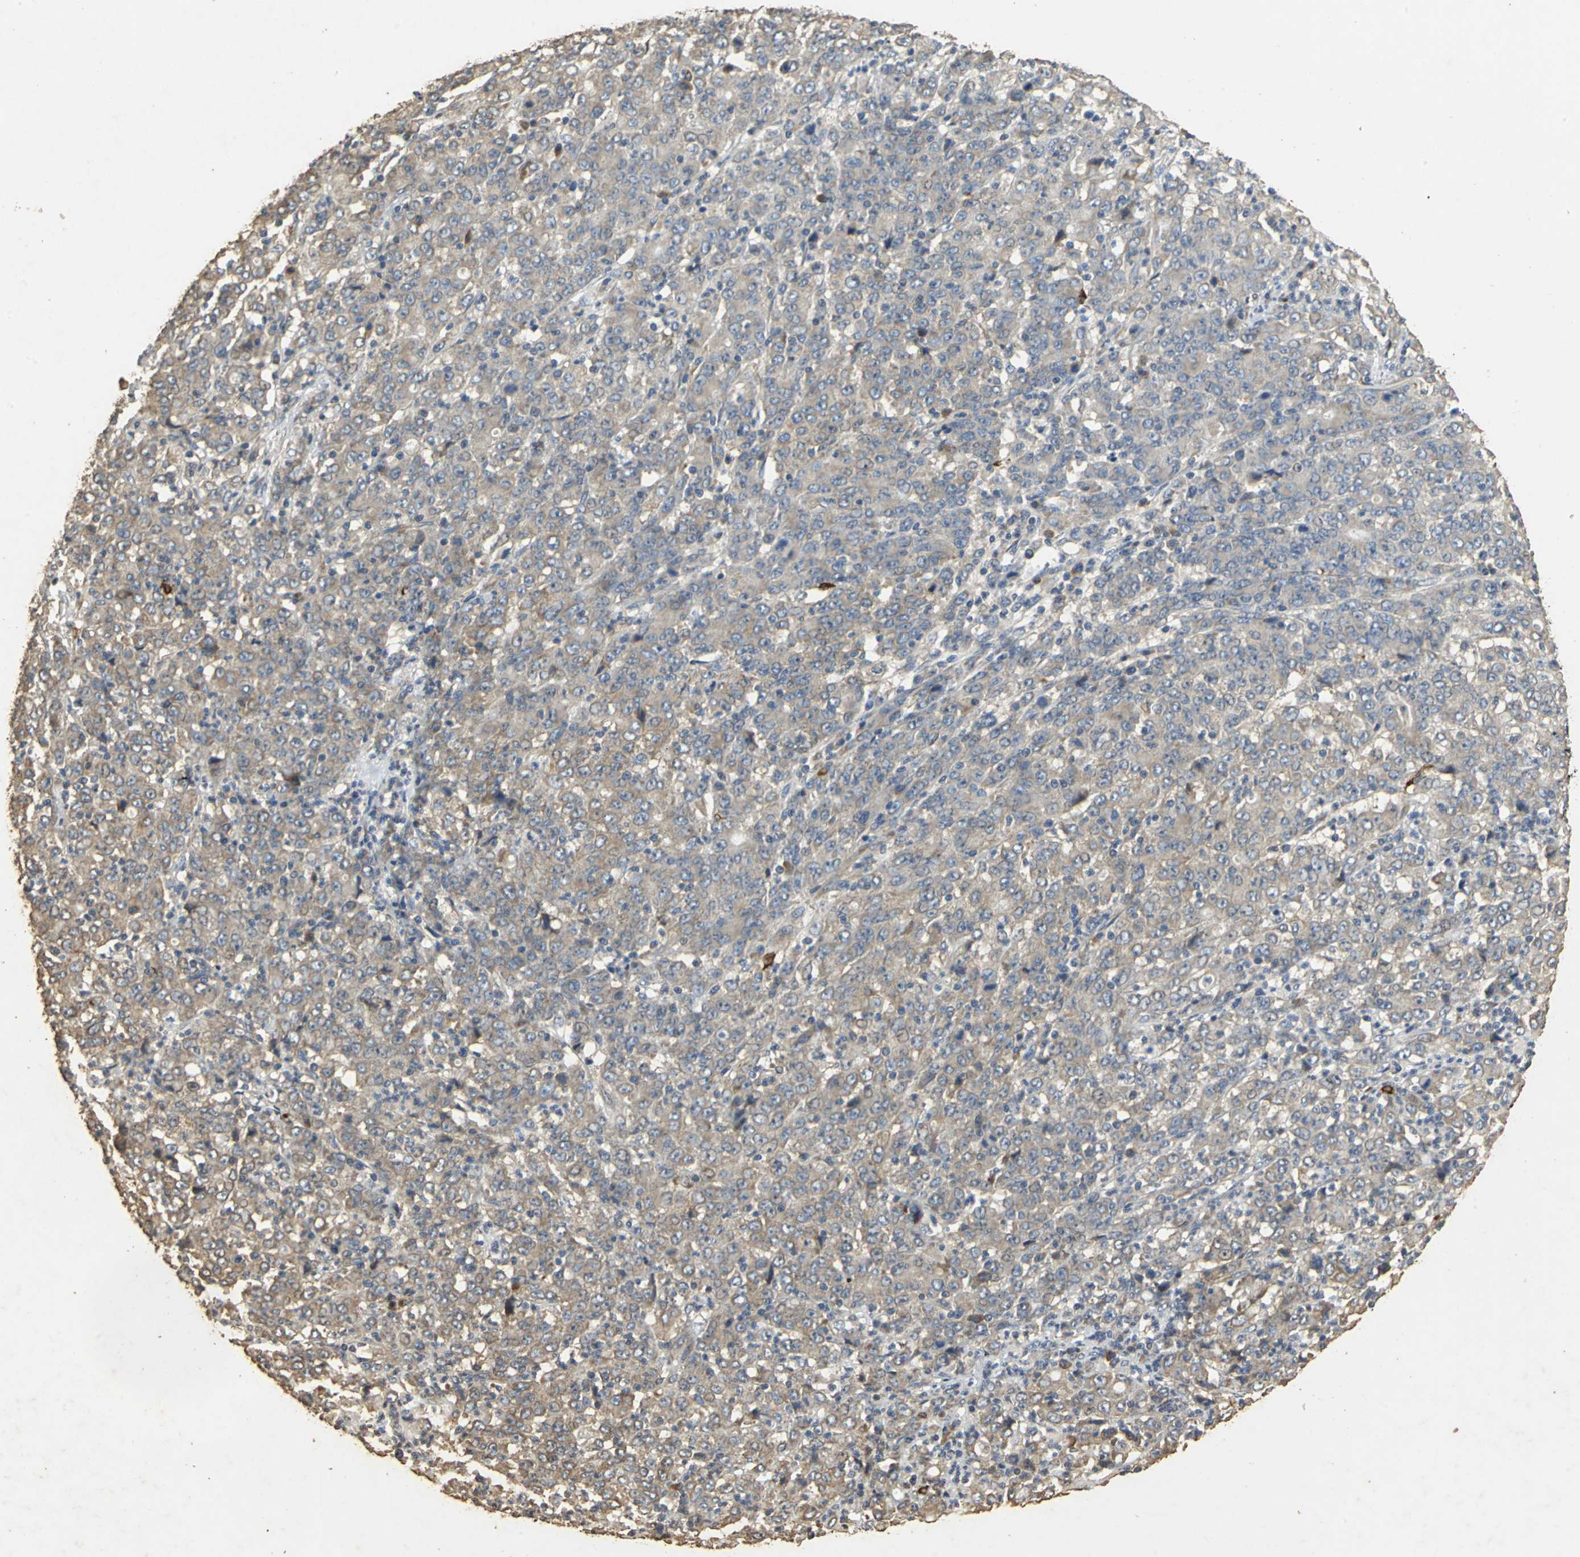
{"staining": {"intensity": "weak", "quantity": "25%-75%", "location": "cytoplasmic/membranous"}, "tissue": "stomach cancer", "cell_type": "Tumor cells", "image_type": "cancer", "snomed": [{"axis": "morphology", "description": "Adenocarcinoma, NOS"}, {"axis": "topography", "description": "Stomach, lower"}], "caption": "Immunohistochemical staining of human stomach cancer (adenocarcinoma) demonstrates weak cytoplasmic/membranous protein expression in approximately 25%-75% of tumor cells.", "gene": "ACSL4", "patient": {"sex": "female", "age": 71}}